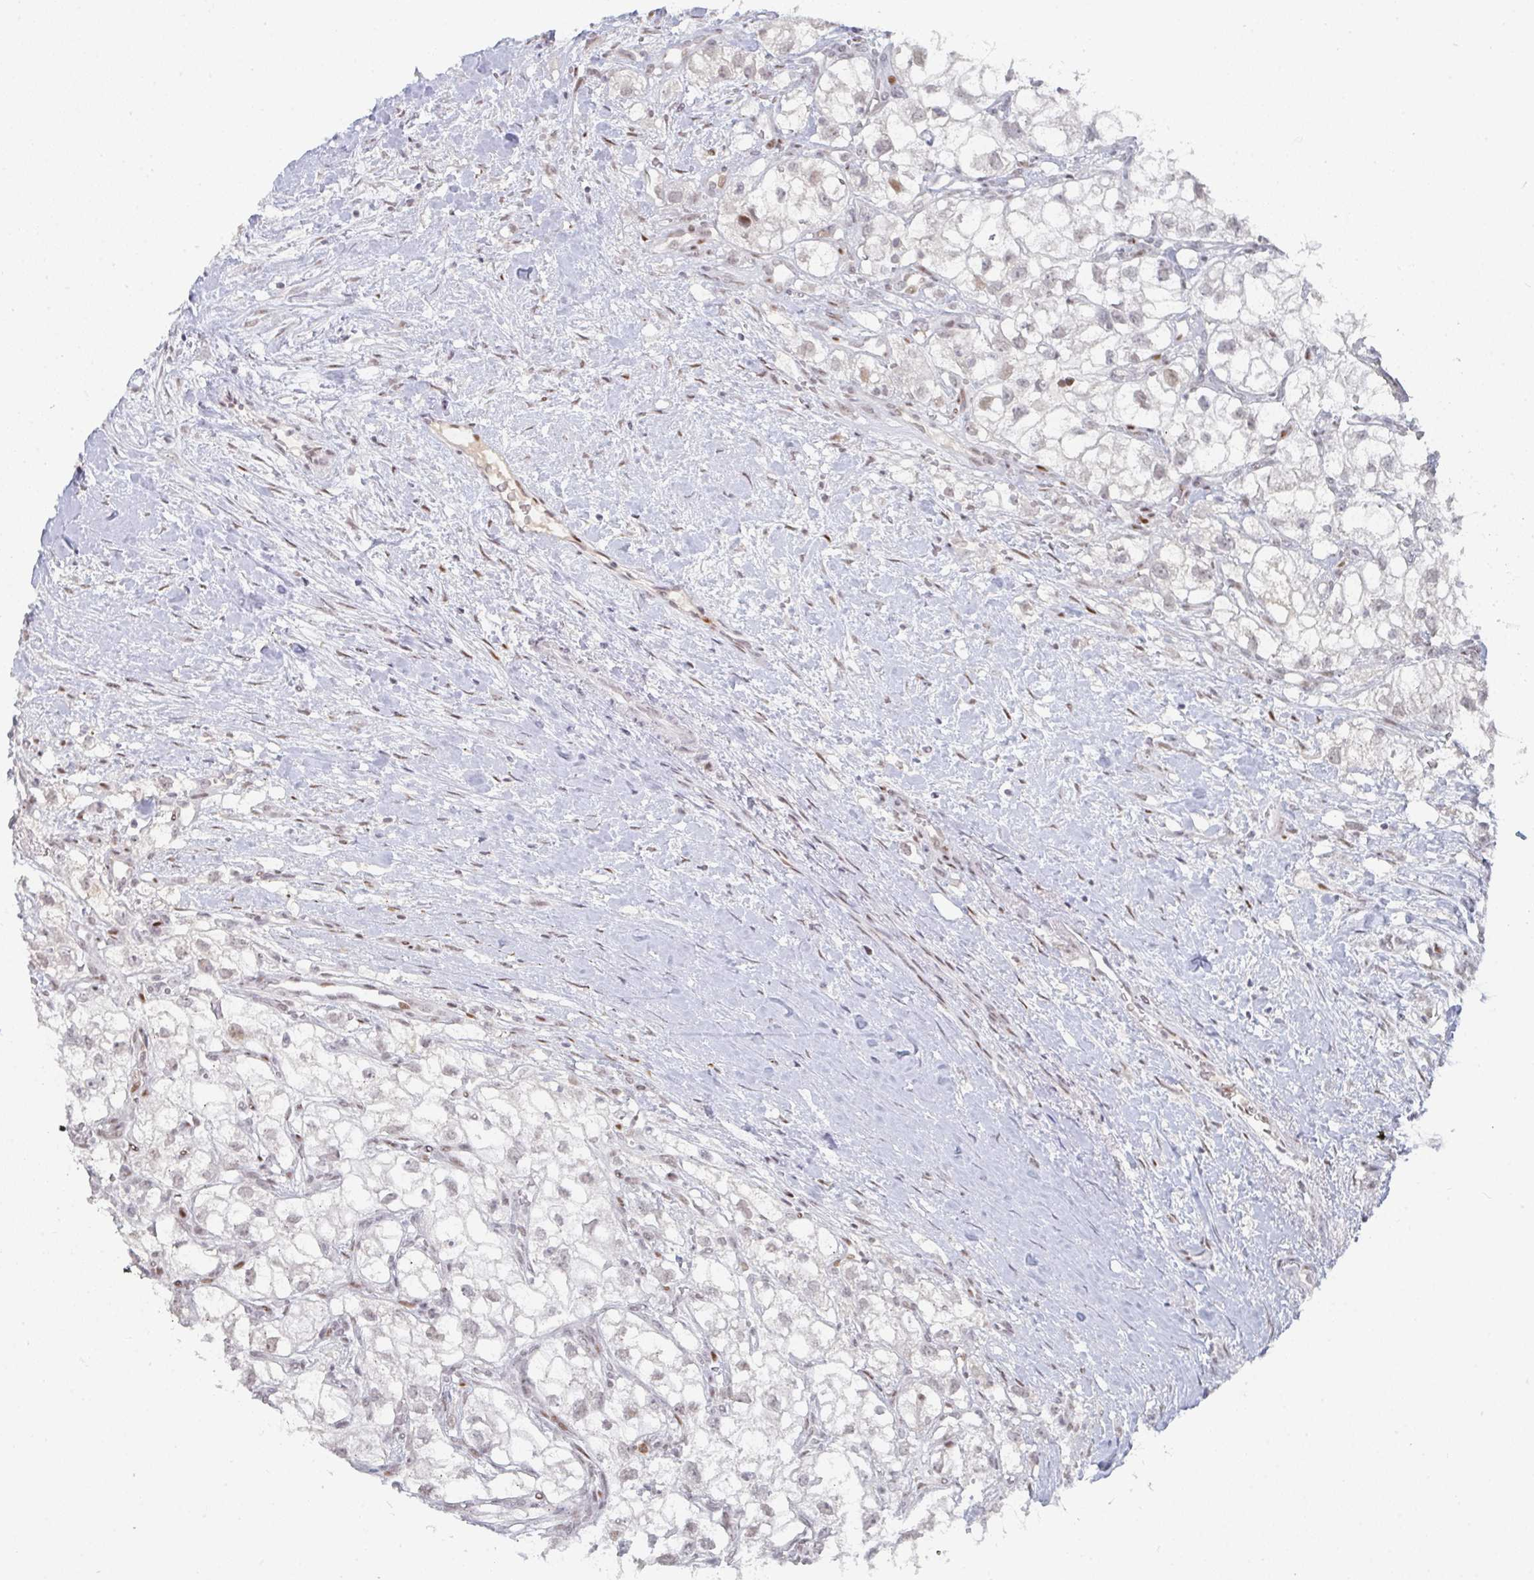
{"staining": {"intensity": "weak", "quantity": "<25%", "location": "nuclear"}, "tissue": "renal cancer", "cell_type": "Tumor cells", "image_type": "cancer", "snomed": [{"axis": "morphology", "description": "Adenocarcinoma, NOS"}, {"axis": "topography", "description": "Kidney"}], "caption": "IHC micrograph of renal adenocarcinoma stained for a protein (brown), which shows no positivity in tumor cells.", "gene": "LIN54", "patient": {"sex": "male", "age": 59}}